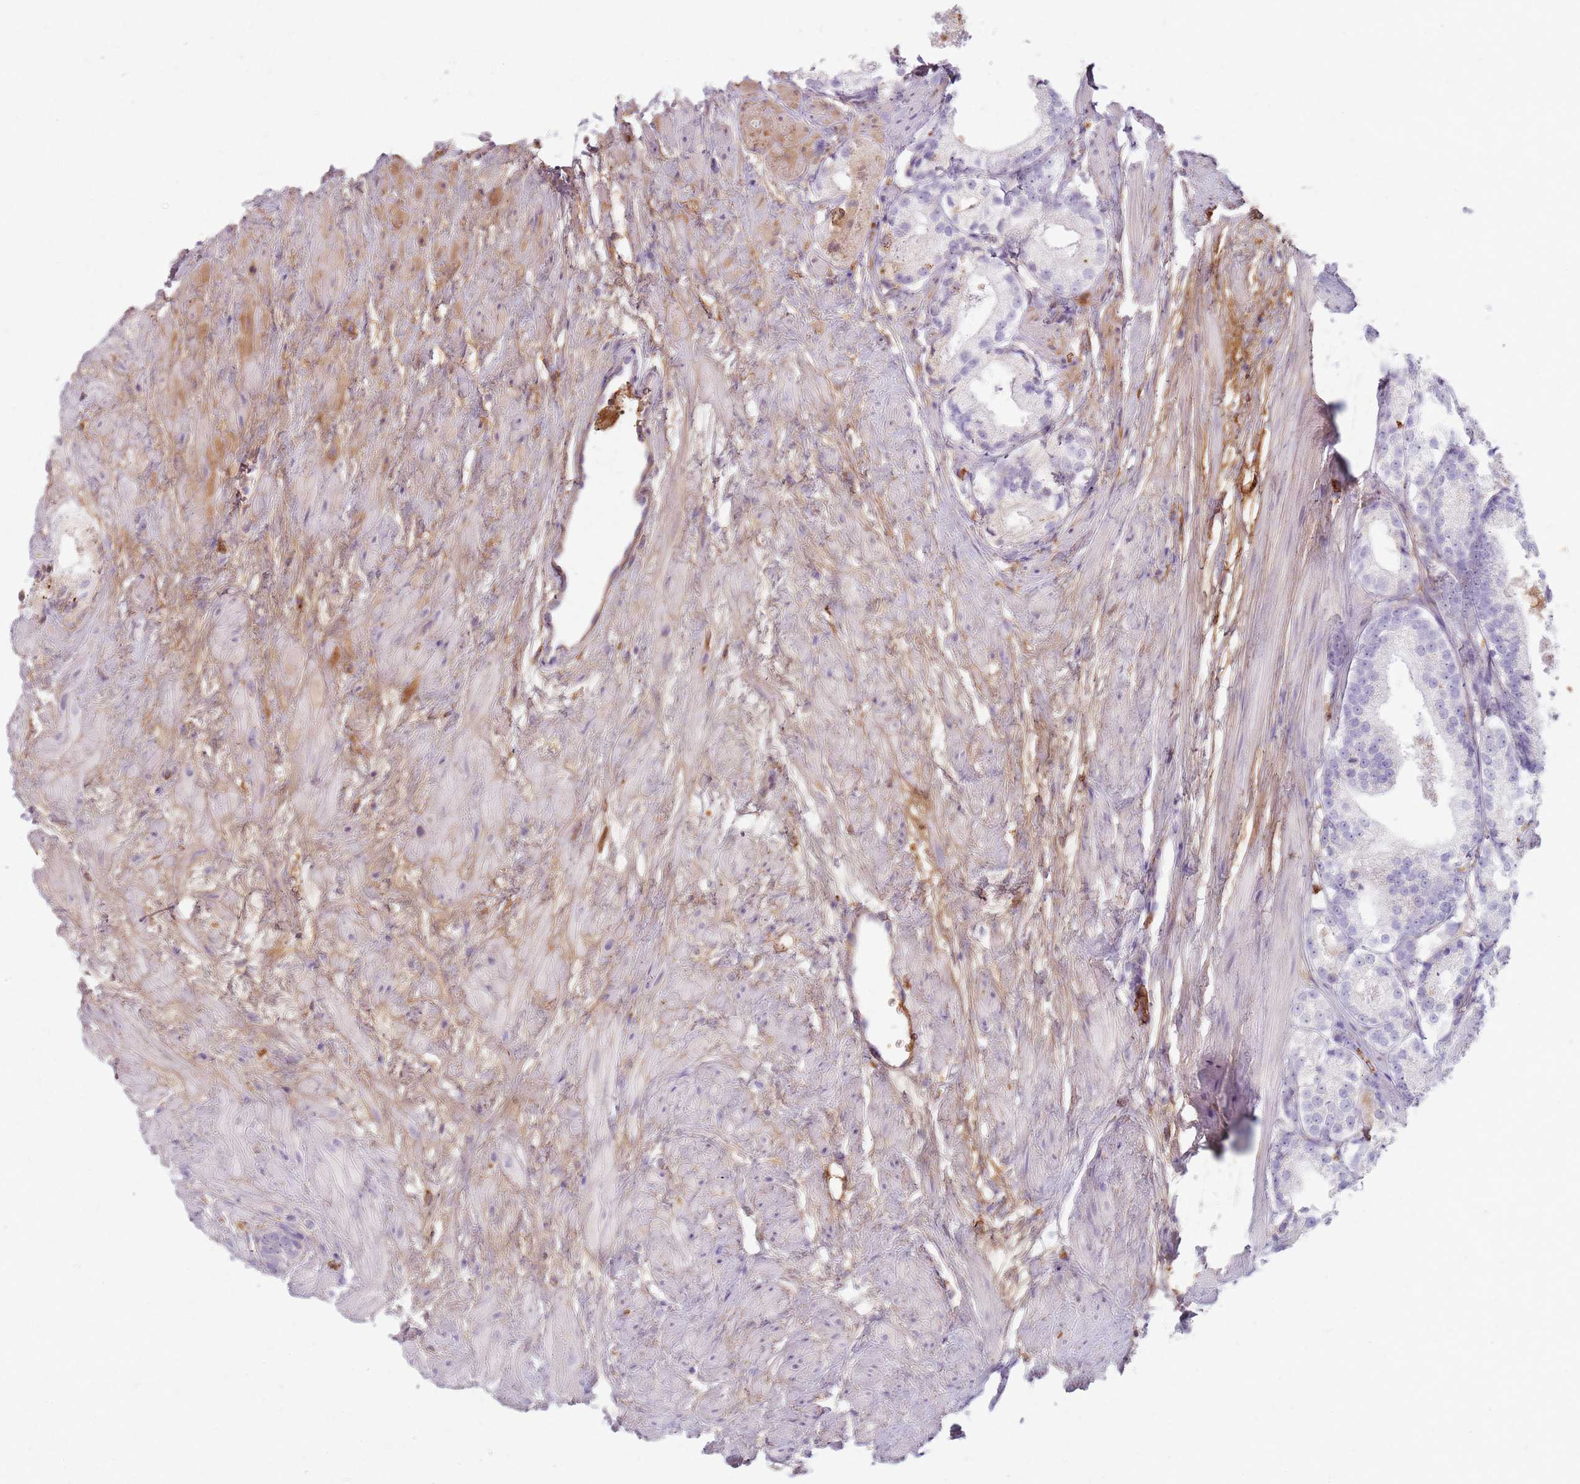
{"staining": {"intensity": "negative", "quantity": "none", "location": "none"}, "tissue": "prostate cancer", "cell_type": "Tumor cells", "image_type": "cancer", "snomed": [{"axis": "morphology", "description": "Adenocarcinoma, Low grade"}, {"axis": "topography", "description": "Prostate"}], "caption": "Image shows no significant protein expression in tumor cells of adenocarcinoma (low-grade) (prostate).", "gene": "COLGALT1", "patient": {"sex": "male", "age": 68}}